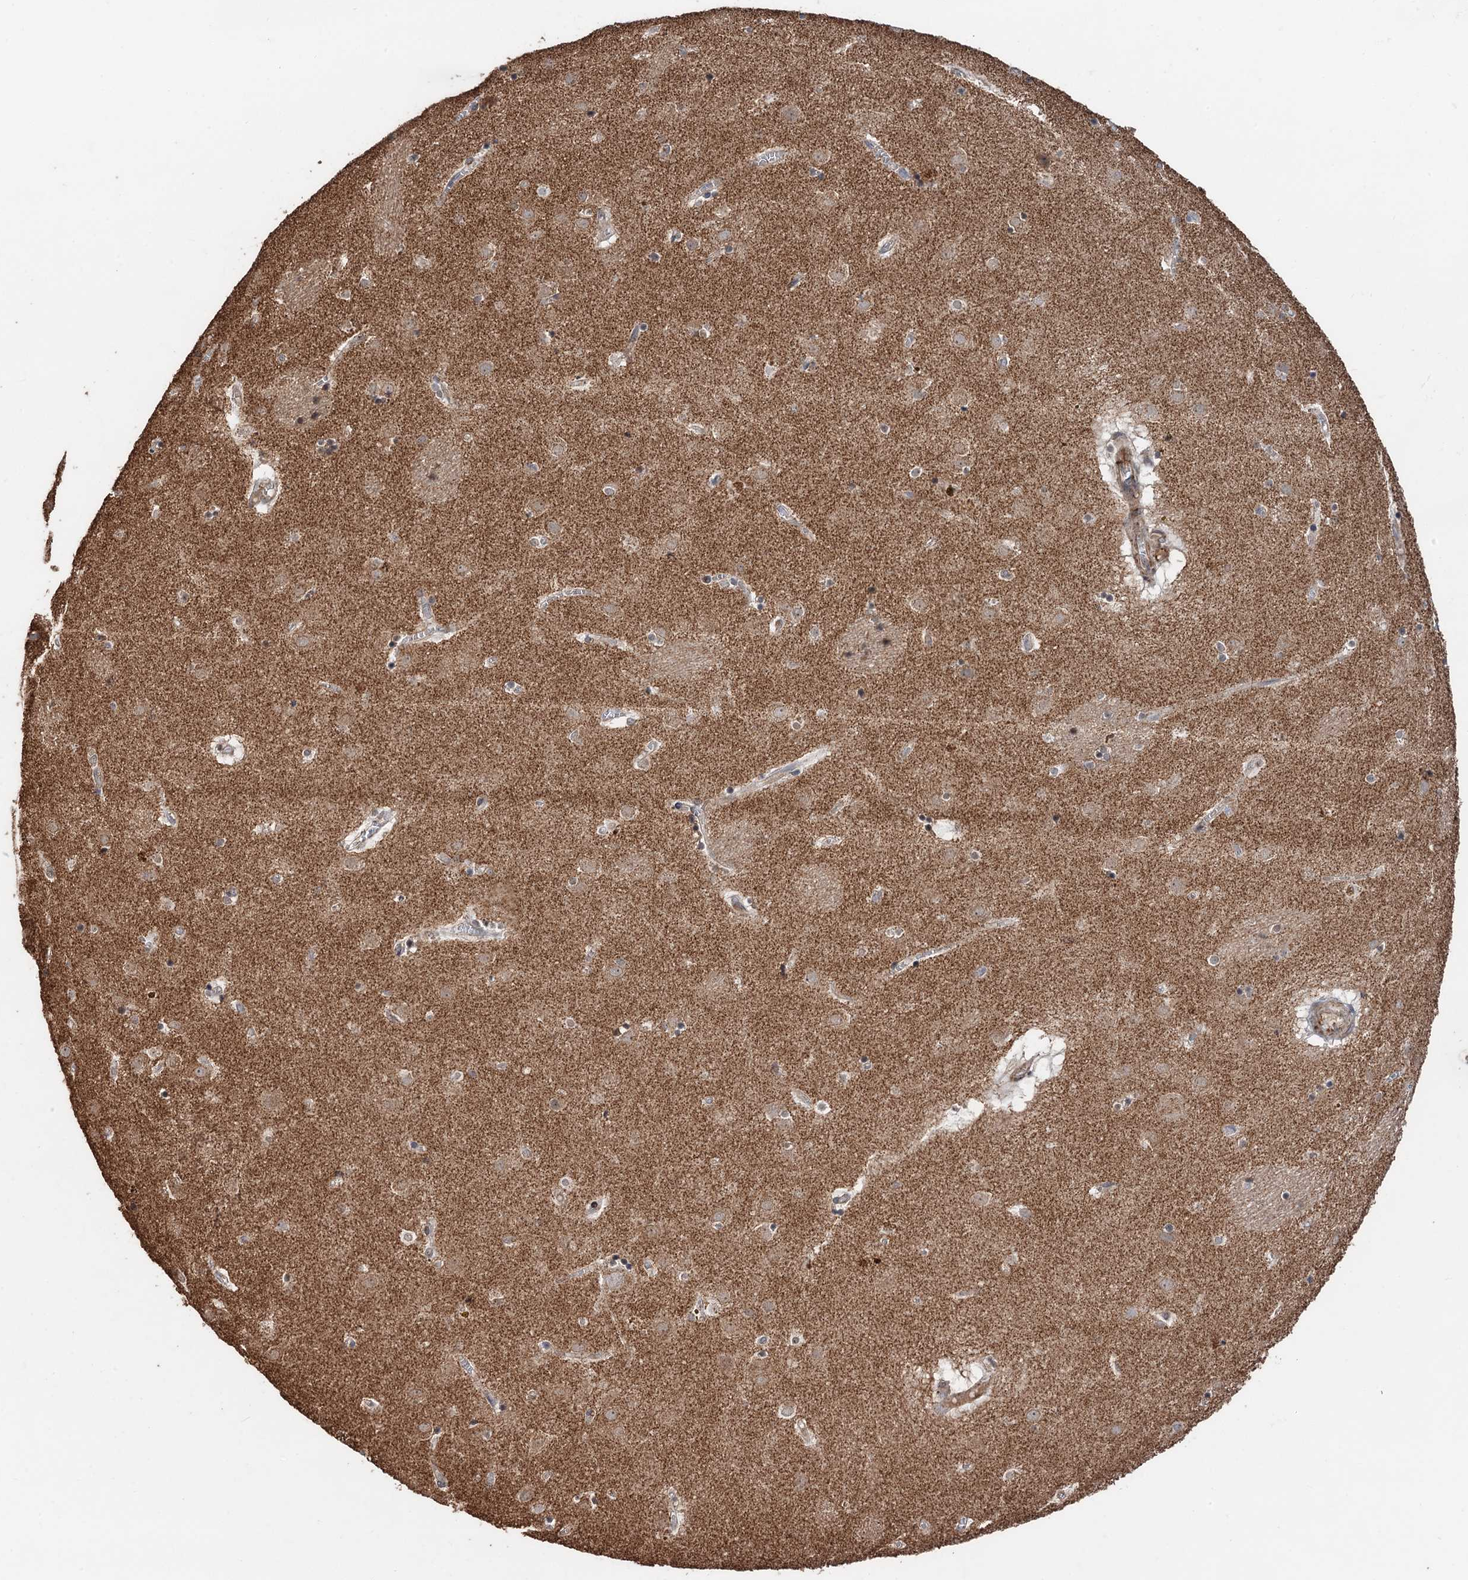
{"staining": {"intensity": "weak", "quantity": "<25%", "location": "cytoplasmic/membranous"}, "tissue": "caudate", "cell_type": "Glial cells", "image_type": "normal", "snomed": [{"axis": "morphology", "description": "Normal tissue, NOS"}, {"axis": "topography", "description": "Lateral ventricle wall"}], "caption": "The histopathology image reveals no significant positivity in glial cells of caudate. (DAB immunohistochemistry with hematoxylin counter stain).", "gene": "TMA16", "patient": {"sex": "male", "age": 70}}